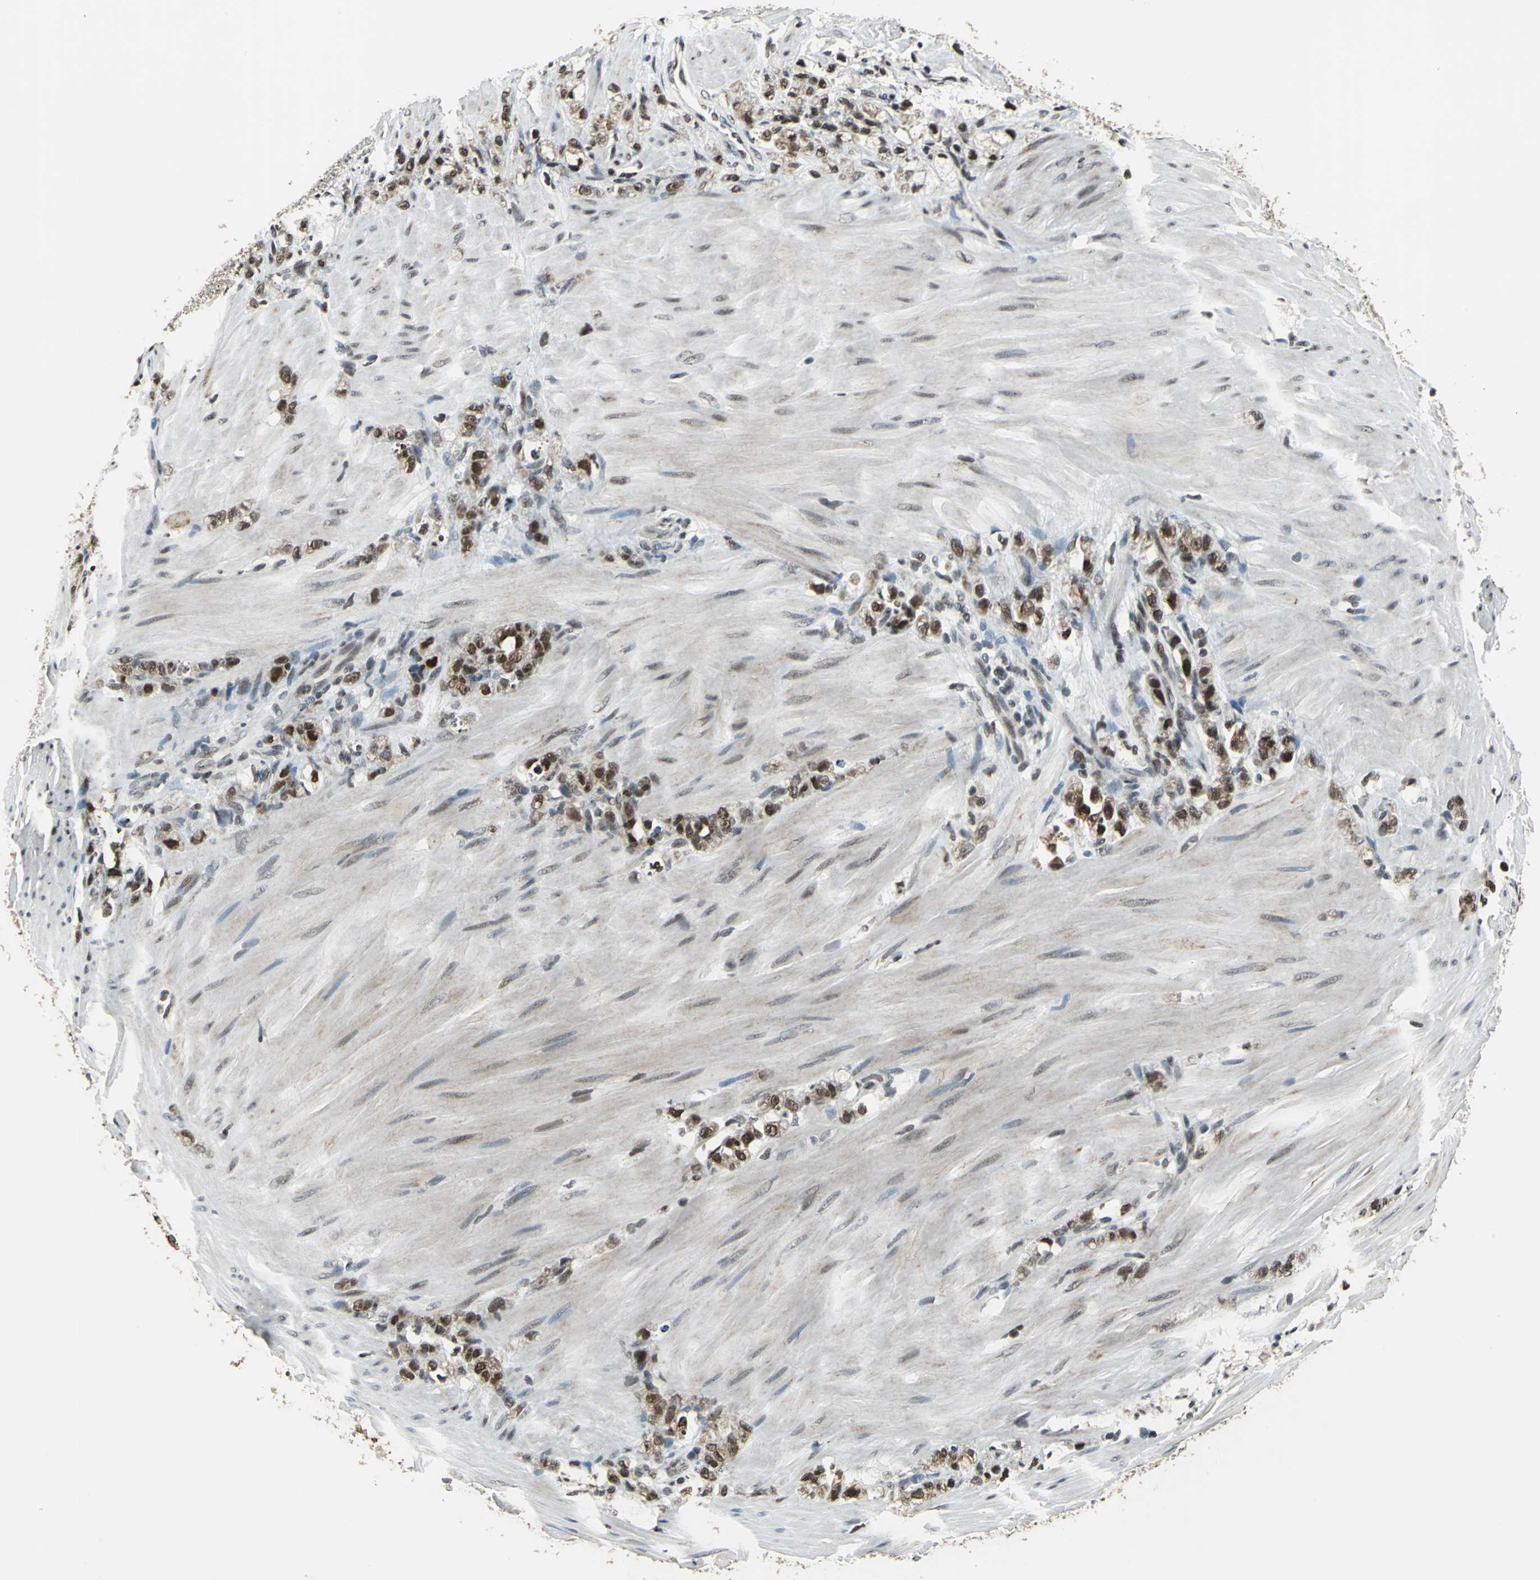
{"staining": {"intensity": "moderate", "quantity": "25%-75%", "location": "nuclear"}, "tissue": "stomach cancer", "cell_type": "Tumor cells", "image_type": "cancer", "snomed": [{"axis": "morphology", "description": "Adenocarcinoma, NOS"}, {"axis": "topography", "description": "Stomach"}], "caption": "There is medium levels of moderate nuclear positivity in tumor cells of stomach cancer (adenocarcinoma), as demonstrated by immunohistochemical staining (brown color).", "gene": "BCLAF1", "patient": {"sex": "male", "age": 82}}